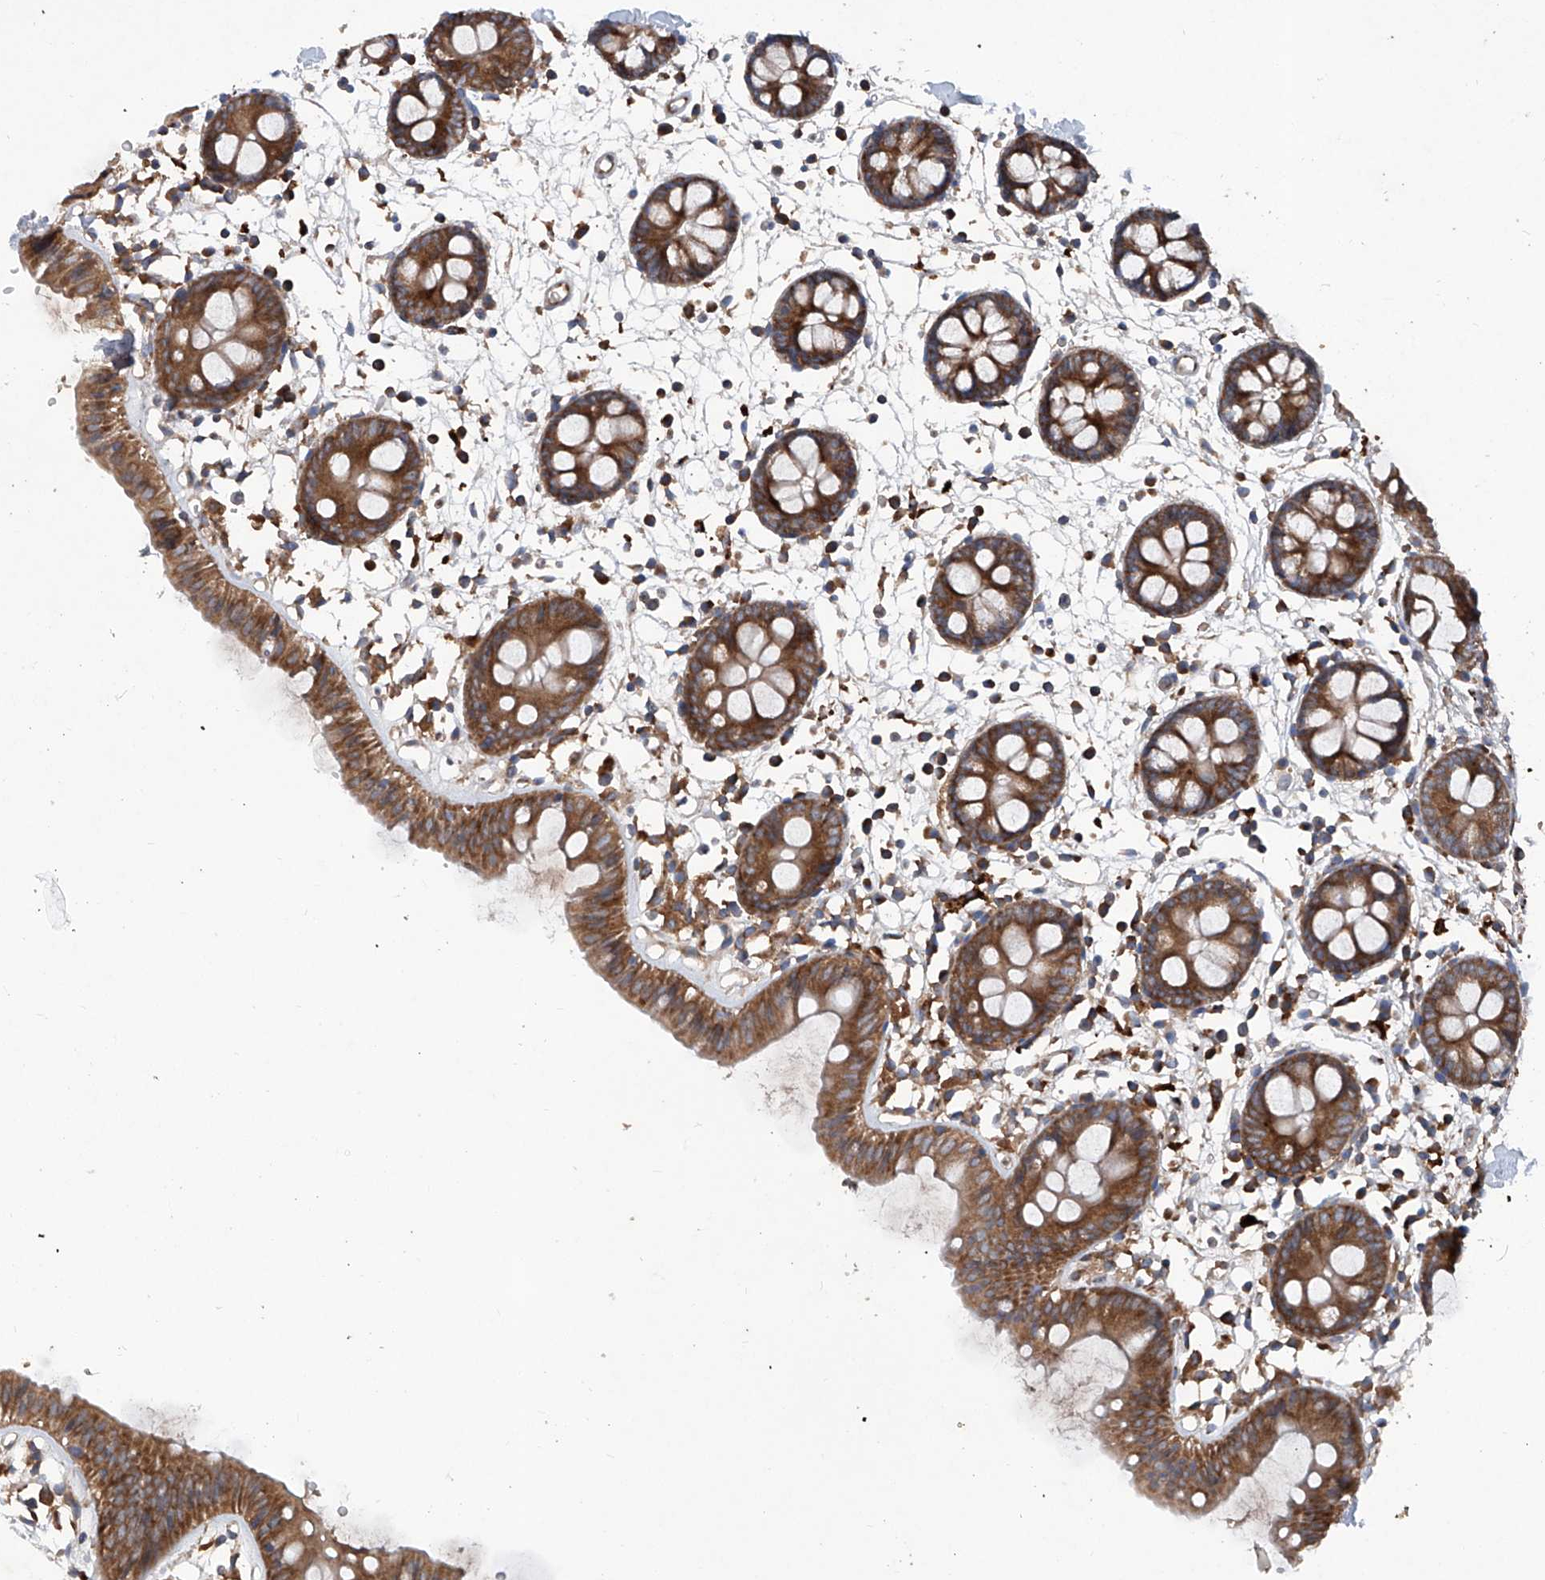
{"staining": {"intensity": "moderate", "quantity": ">75%", "location": "cytoplasmic/membranous"}, "tissue": "colon", "cell_type": "Endothelial cells", "image_type": "normal", "snomed": [{"axis": "morphology", "description": "Normal tissue, NOS"}, {"axis": "topography", "description": "Colon"}], "caption": "Immunohistochemistry (IHC) of unremarkable colon reveals medium levels of moderate cytoplasmic/membranous positivity in approximately >75% of endothelial cells.", "gene": "ASCC3", "patient": {"sex": "male", "age": 56}}